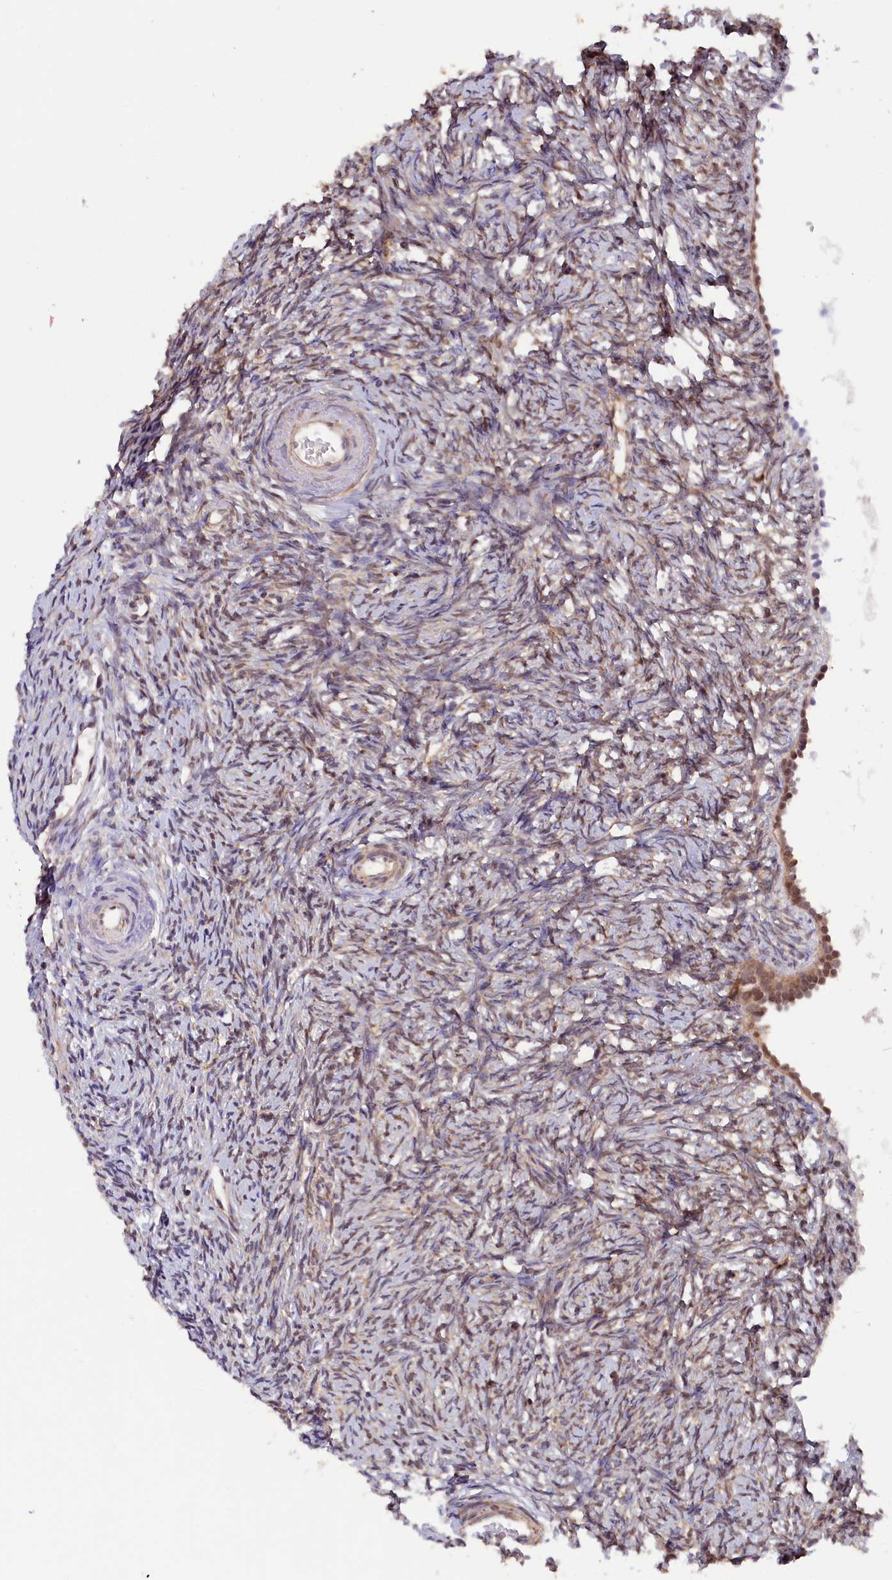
{"staining": {"intensity": "weak", "quantity": ">75%", "location": "nuclear"}, "tissue": "ovary", "cell_type": "Ovarian stroma cells", "image_type": "normal", "snomed": [{"axis": "morphology", "description": "Normal tissue, NOS"}, {"axis": "topography", "description": "Ovary"}], "caption": "Protein expression analysis of benign human ovary reveals weak nuclear positivity in about >75% of ovarian stroma cells. The protein is stained brown, and the nuclei are stained in blue (DAB IHC with brightfield microscopy, high magnification).", "gene": "JPT2", "patient": {"sex": "female", "age": 51}}